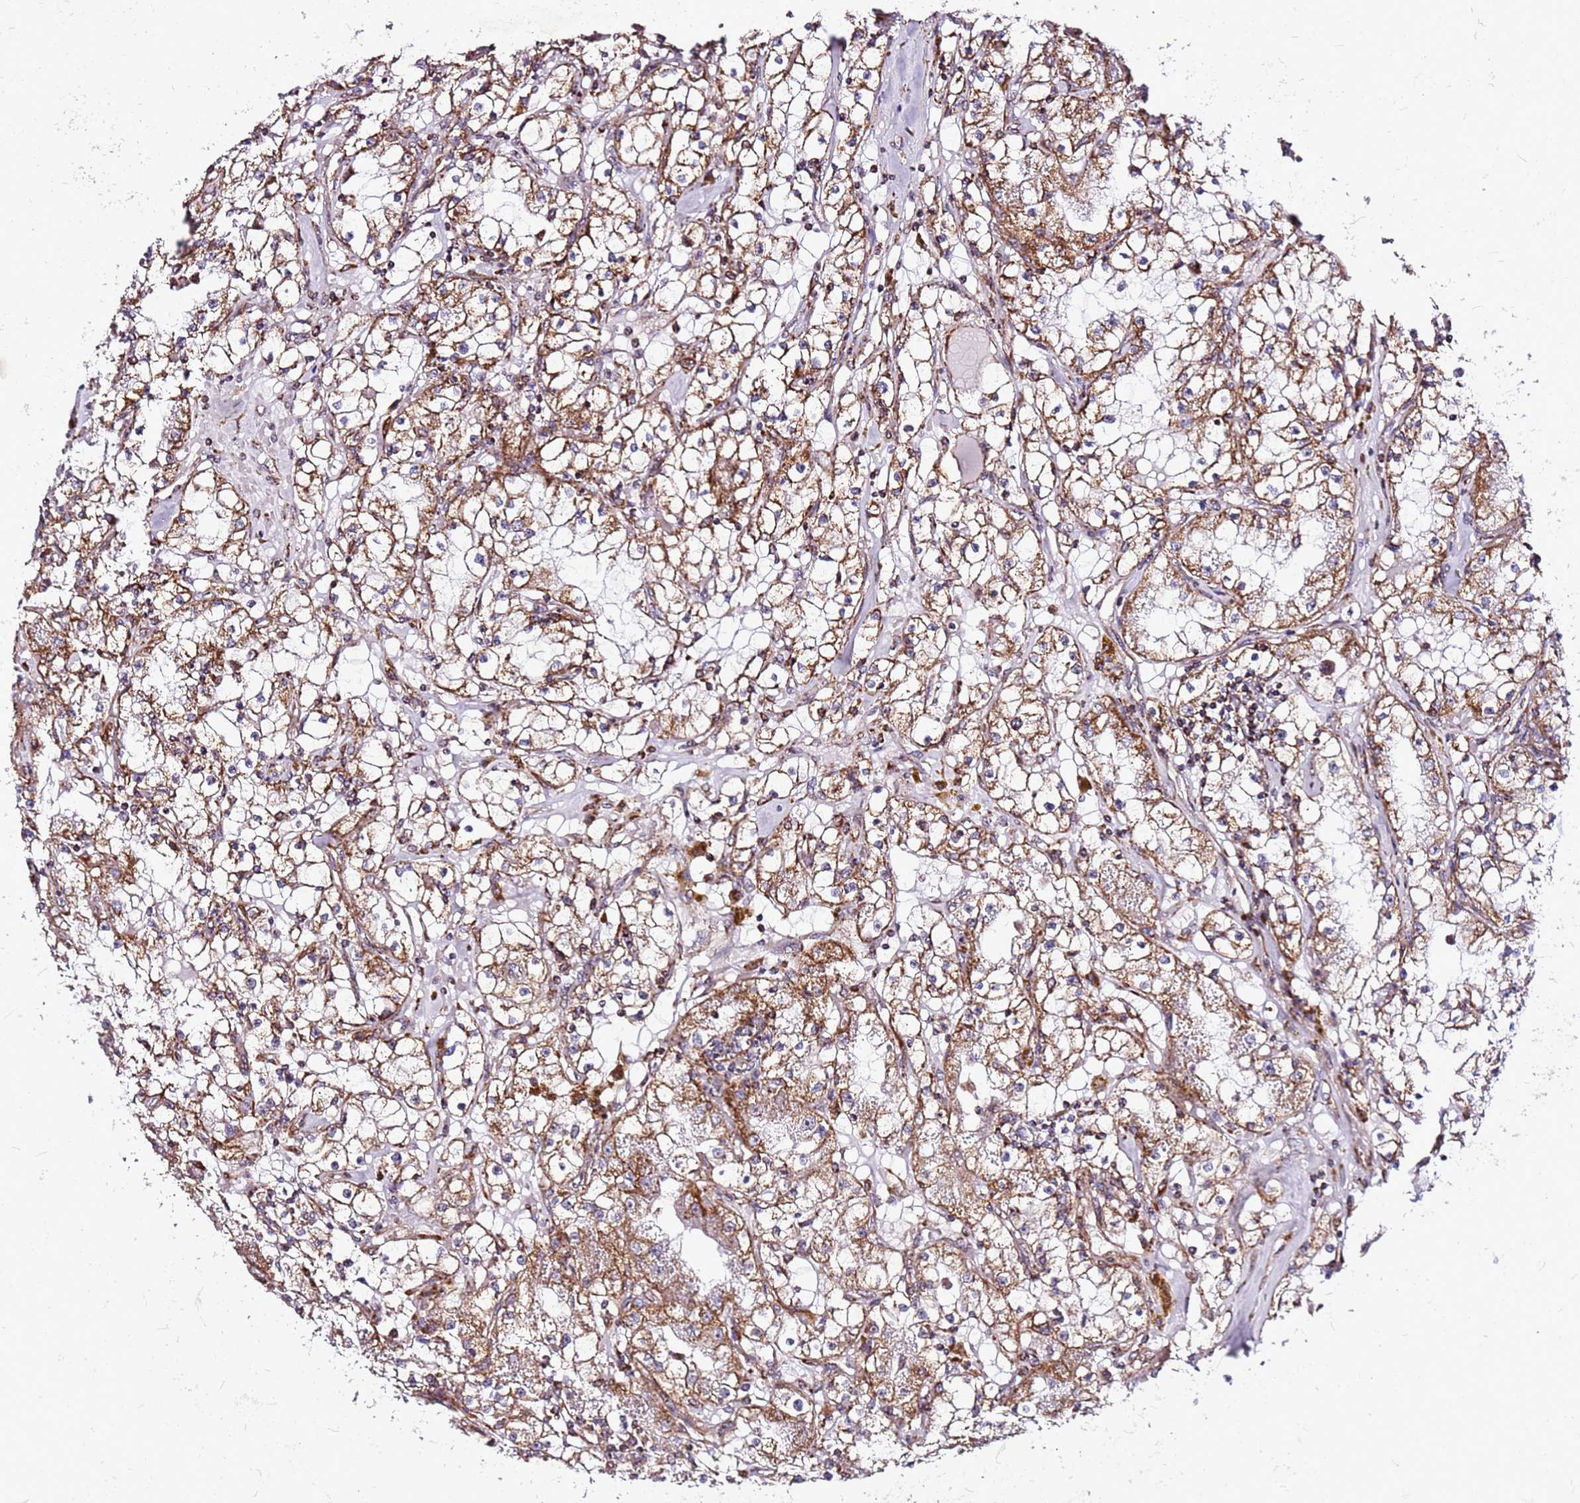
{"staining": {"intensity": "moderate", "quantity": ">75%", "location": "cytoplasmic/membranous"}, "tissue": "renal cancer", "cell_type": "Tumor cells", "image_type": "cancer", "snomed": [{"axis": "morphology", "description": "Adenocarcinoma, NOS"}, {"axis": "topography", "description": "Kidney"}], "caption": "Immunohistochemistry image of neoplastic tissue: renal cancer (adenocarcinoma) stained using IHC displays medium levels of moderate protein expression localized specifically in the cytoplasmic/membranous of tumor cells, appearing as a cytoplasmic/membranous brown color.", "gene": "OR51T1", "patient": {"sex": "male", "age": 56}}